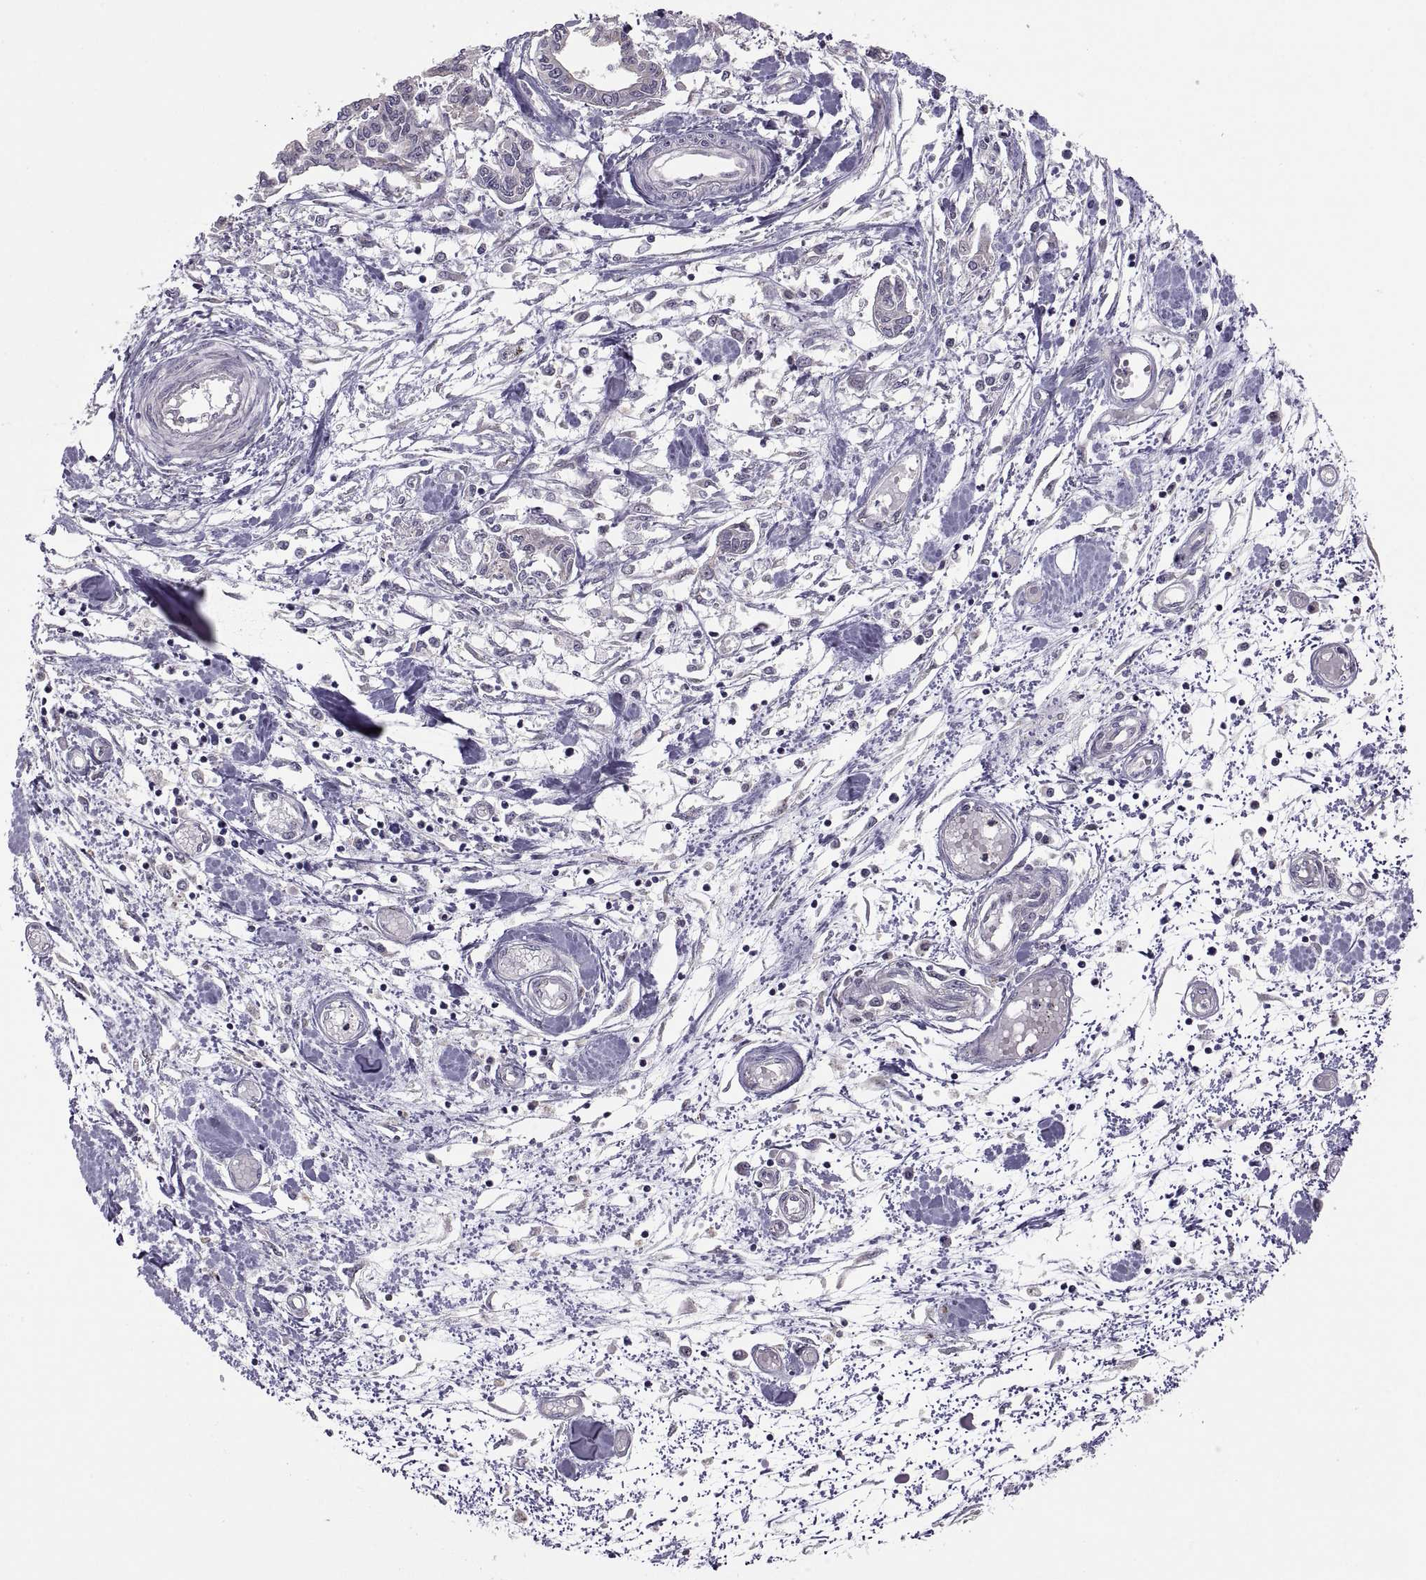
{"staining": {"intensity": "negative", "quantity": "none", "location": "none"}, "tissue": "pancreatic cancer", "cell_type": "Tumor cells", "image_type": "cancer", "snomed": [{"axis": "morphology", "description": "Adenocarcinoma, NOS"}, {"axis": "topography", "description": "Pancreas"}], "caption": "The immunohistochemistry (IHC) image has no significant staining in tumor cells of adenocarcinoma (pancreatic) tissue.", "gene": "ACSBG2", "patient": {"sex": "male", "age": 60}}